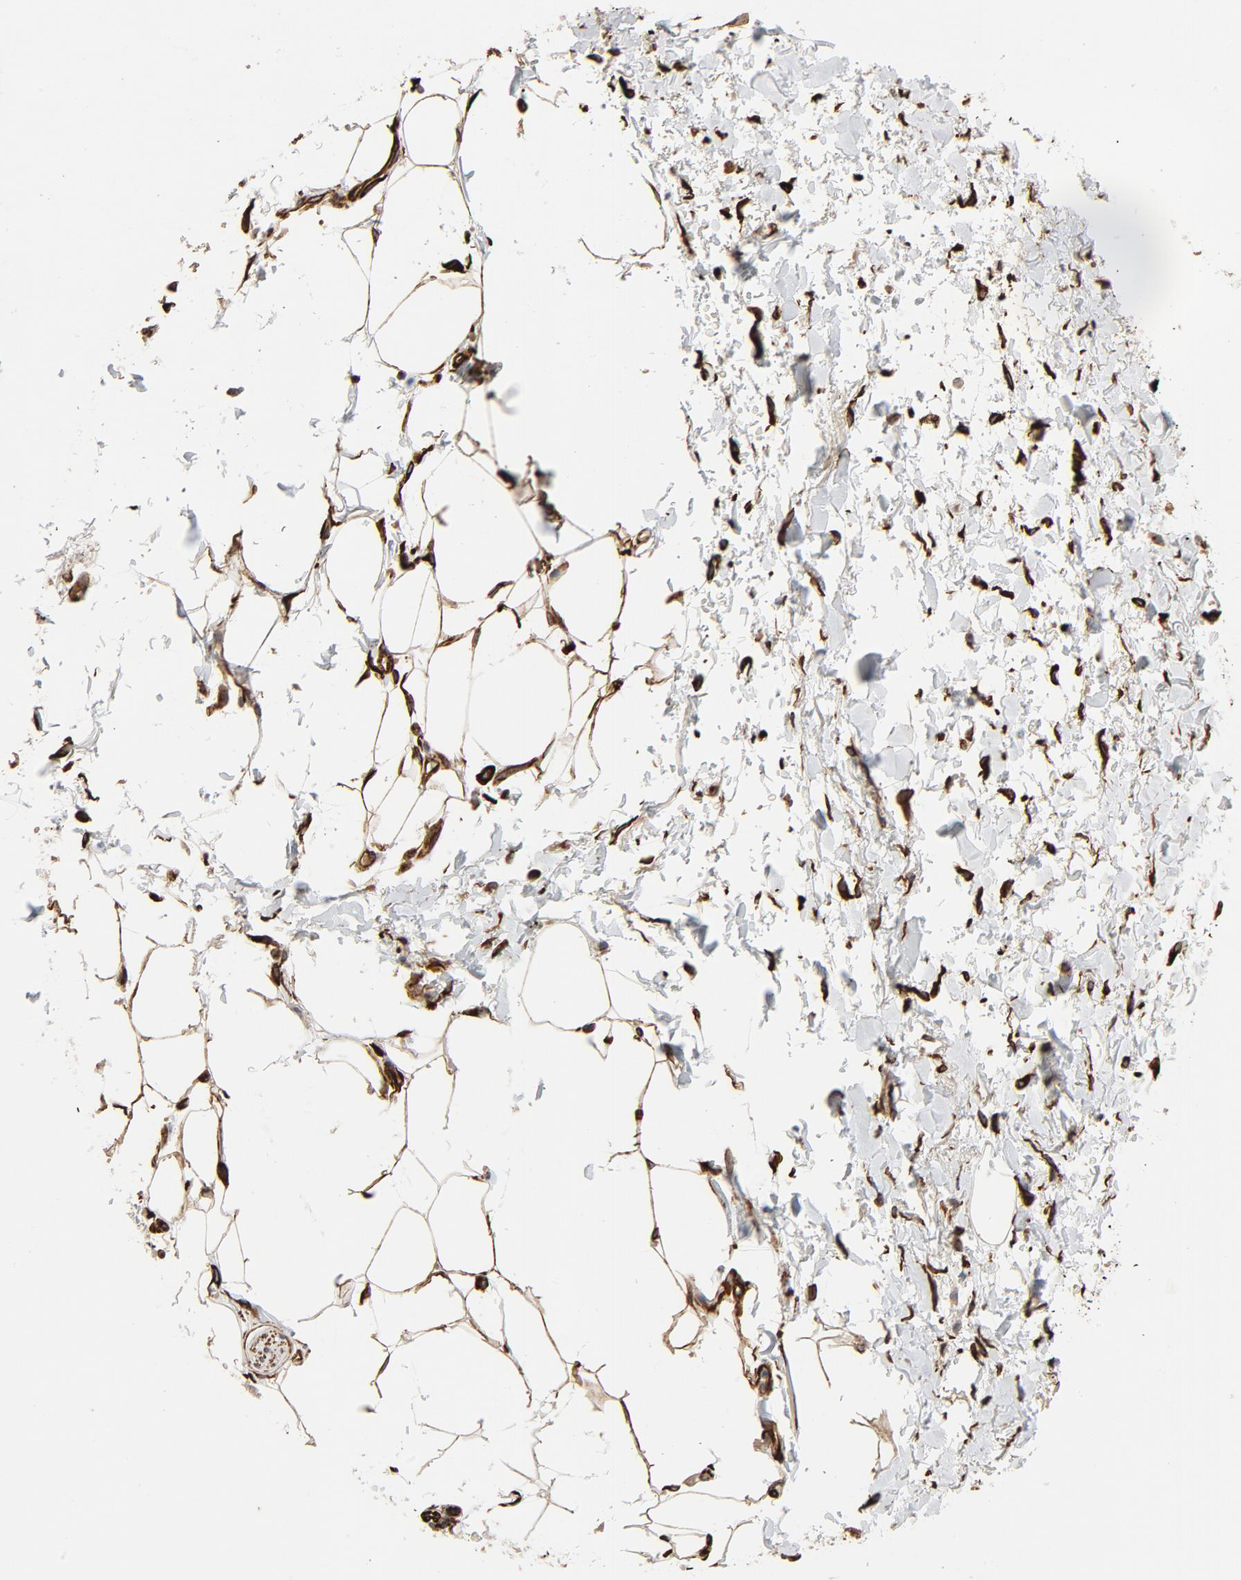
{"staining": {"intensity": "moderate", "quantity": ">75%", "location": "cytoplasmic/membranous"}, "tissue": "adipose tissue", "cell_type": "Adipocytes", "image_type": "normal", "snomed": [{"axis": "morphology", "description": "Normal tissue, NOS"}, {"axis": "topography", "description": "Soft tissue"}, {"axis": "topography", "description": "Peripheral nerve tissue"}], "caption": "Adipose tissue stained with a brown dye shows moderate cytoplasmic/membranous positive staining in about >75% of adipocytes.", "gene": "FAM118A", "patient": {"sex": "female", "age": 71}}